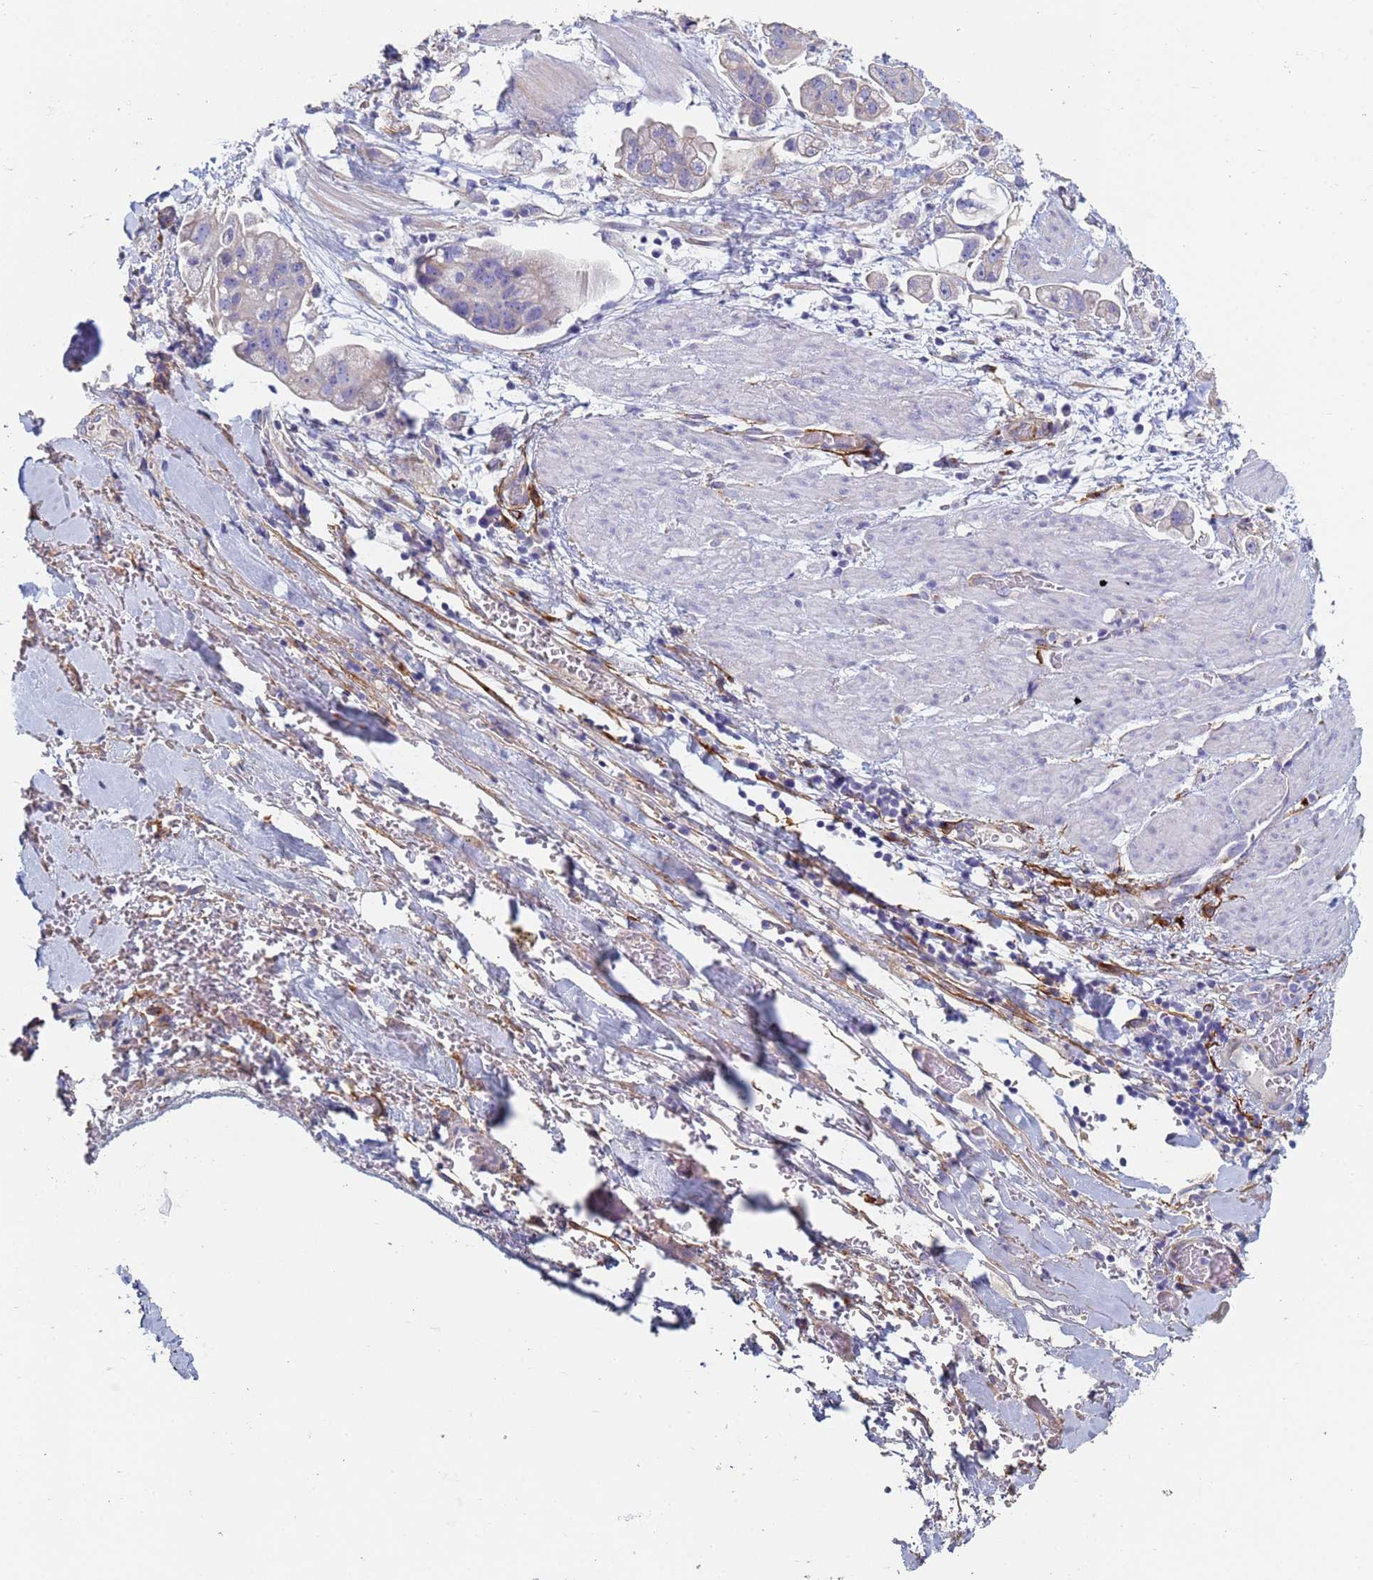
{"staining": {"intensity": "negative", "quantity": "none", "location": "none"}, "tissue": "stomach cancer", "cell_type": "Tumor cells", "image_type": "cancer", "snomed": [{"axis": "morphology", "description": "Adenocarcinoma, NOS"}, {"axis": "topography", "description": "Stomach"}], "caption": "Photomicrograph shows no significant protein positivity in tumor cells of stomach cancer (adenocarcinoma).", "gene": "ABCA8", "patient": {"sex": "male", "age": 62}}